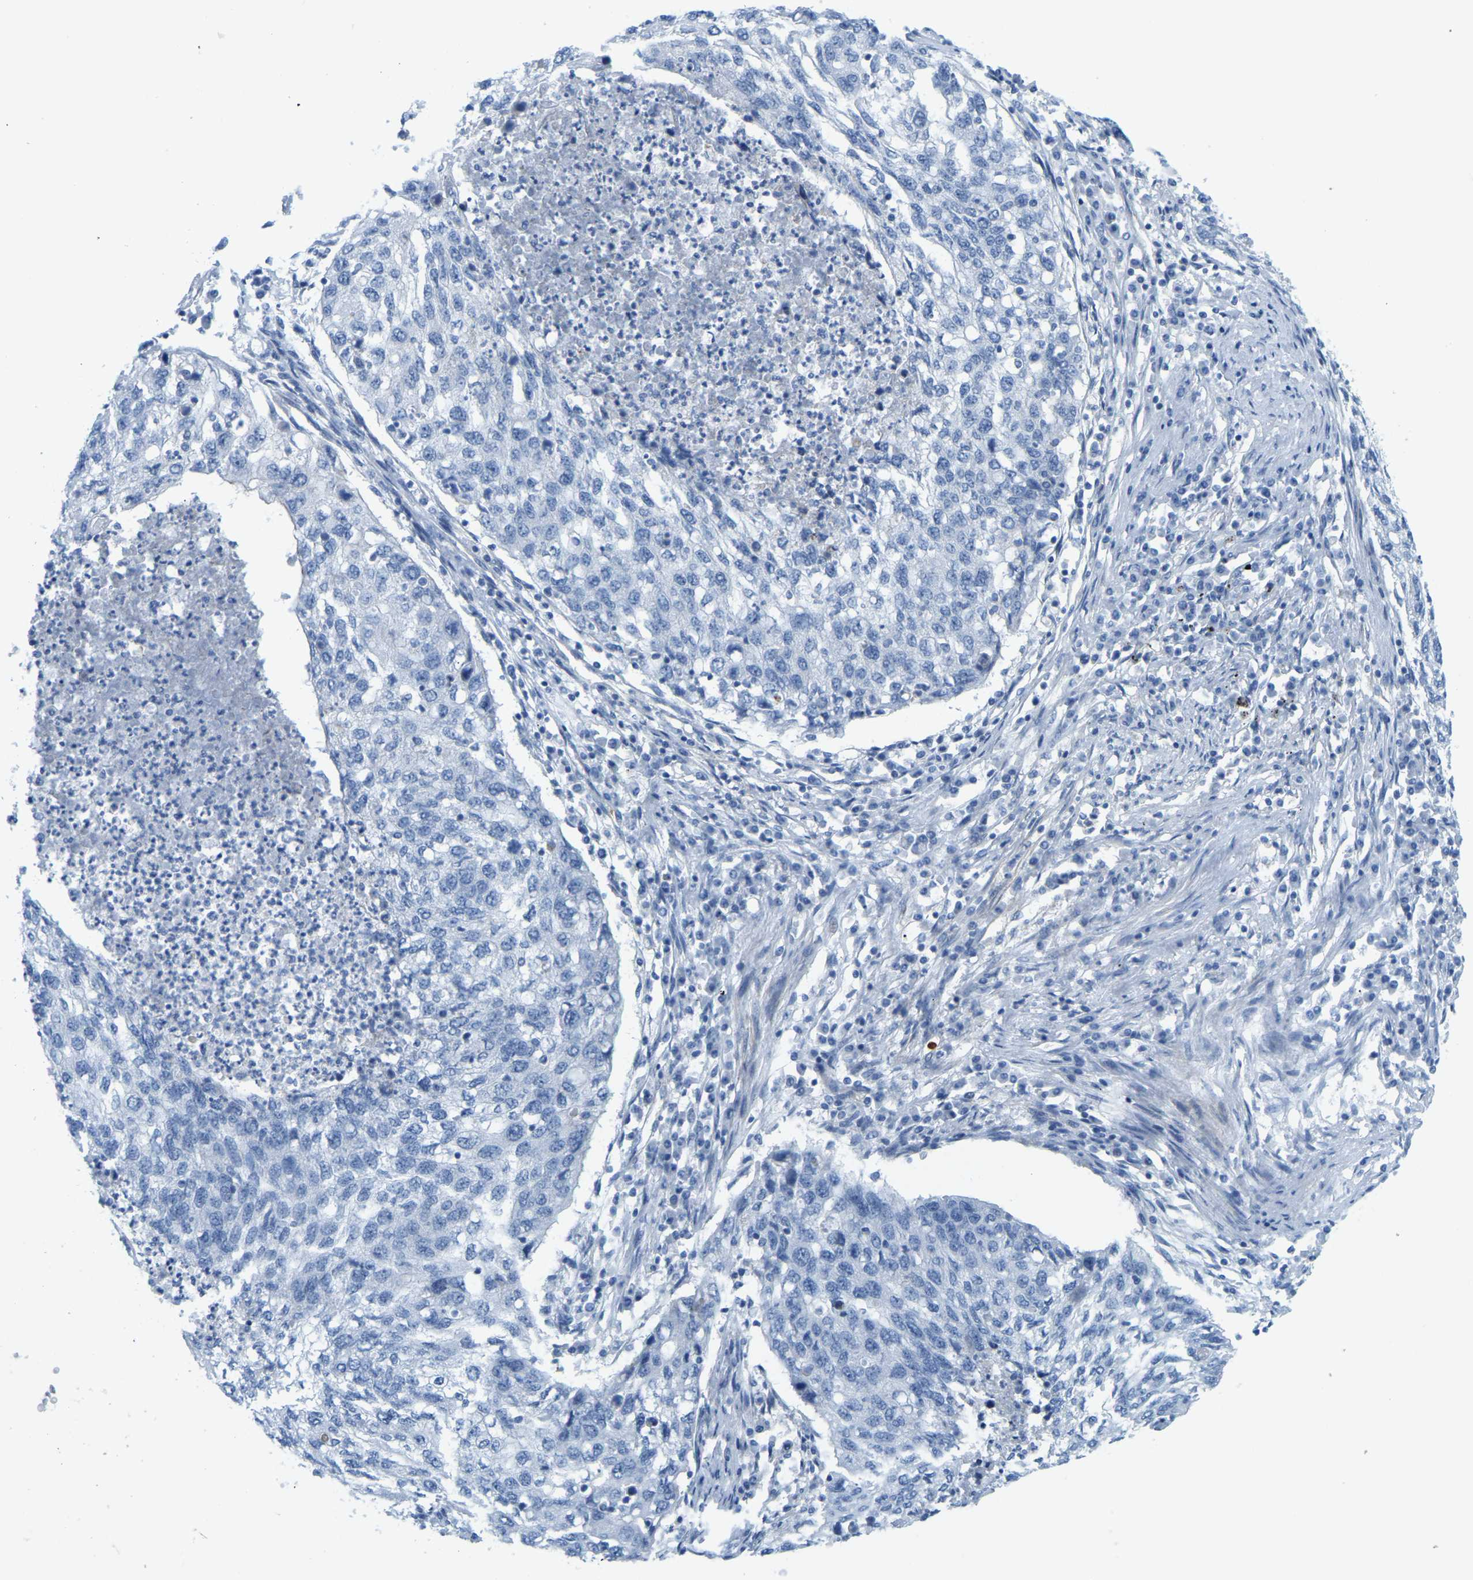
{"staining": {"intensity": "negative", "quantity": "none", "location": "none"}, "tissue": "lung cancer", "cell_type": "Tumor cells", "image_type": "cancer", "snomed": [{"axis": "morphology", "description": "Squamous cell carcinoma, NOS"}, {"axis": "topography", "description": "Lung"}], "caption": "A high-resolution image shows IHC staining of lung cancer (squamous cell carcinoma), which exhibits no significant staining in tumor cells.", "gene": "MYL3", "patient": {"sex": "female", "age": 63}}